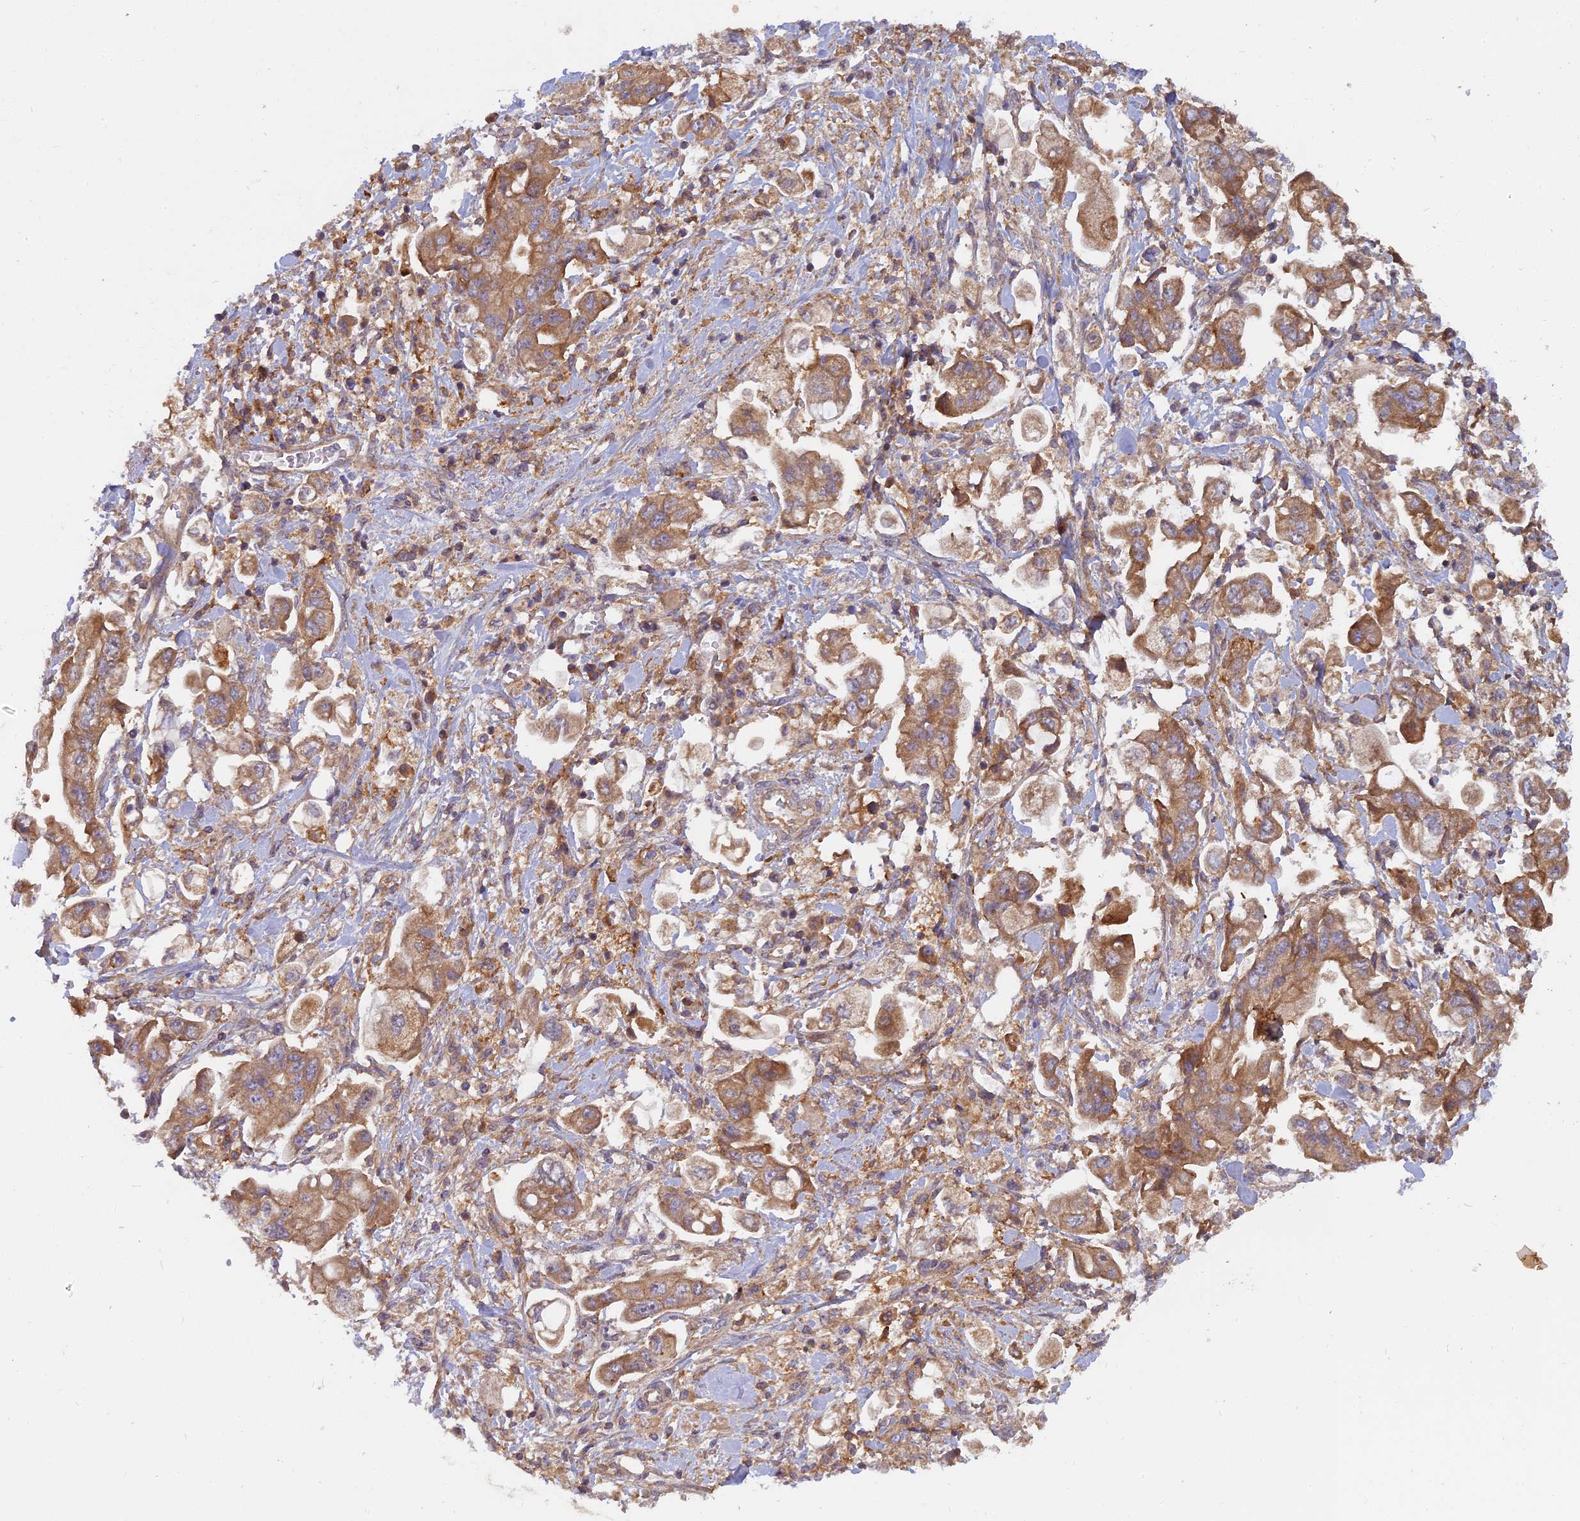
{"staining": {"intensity": "moderate", "quantity": ">75%", "location": "cytoplasmic/membranous"}, "tissue": "stomach cancer", "cell_type": "Tumor cells", "image_type": "cancer", "snomed": [{"axis": "morphology", "description": "Adenocarcinoma, NOS"}, {"axis": "topography", "description": "Stomach"}], "caption": "Moderate cytoplasmic/membranous protein staining is seen in about >75% of tumor cells in stomach cancer. The staining was performed using DAB, with brown indicating positive protein expression. Nuclei are stained blue with hematoxylin.", "gene": "CCDC167", "patient": {"sex": "male", "age": 62}}